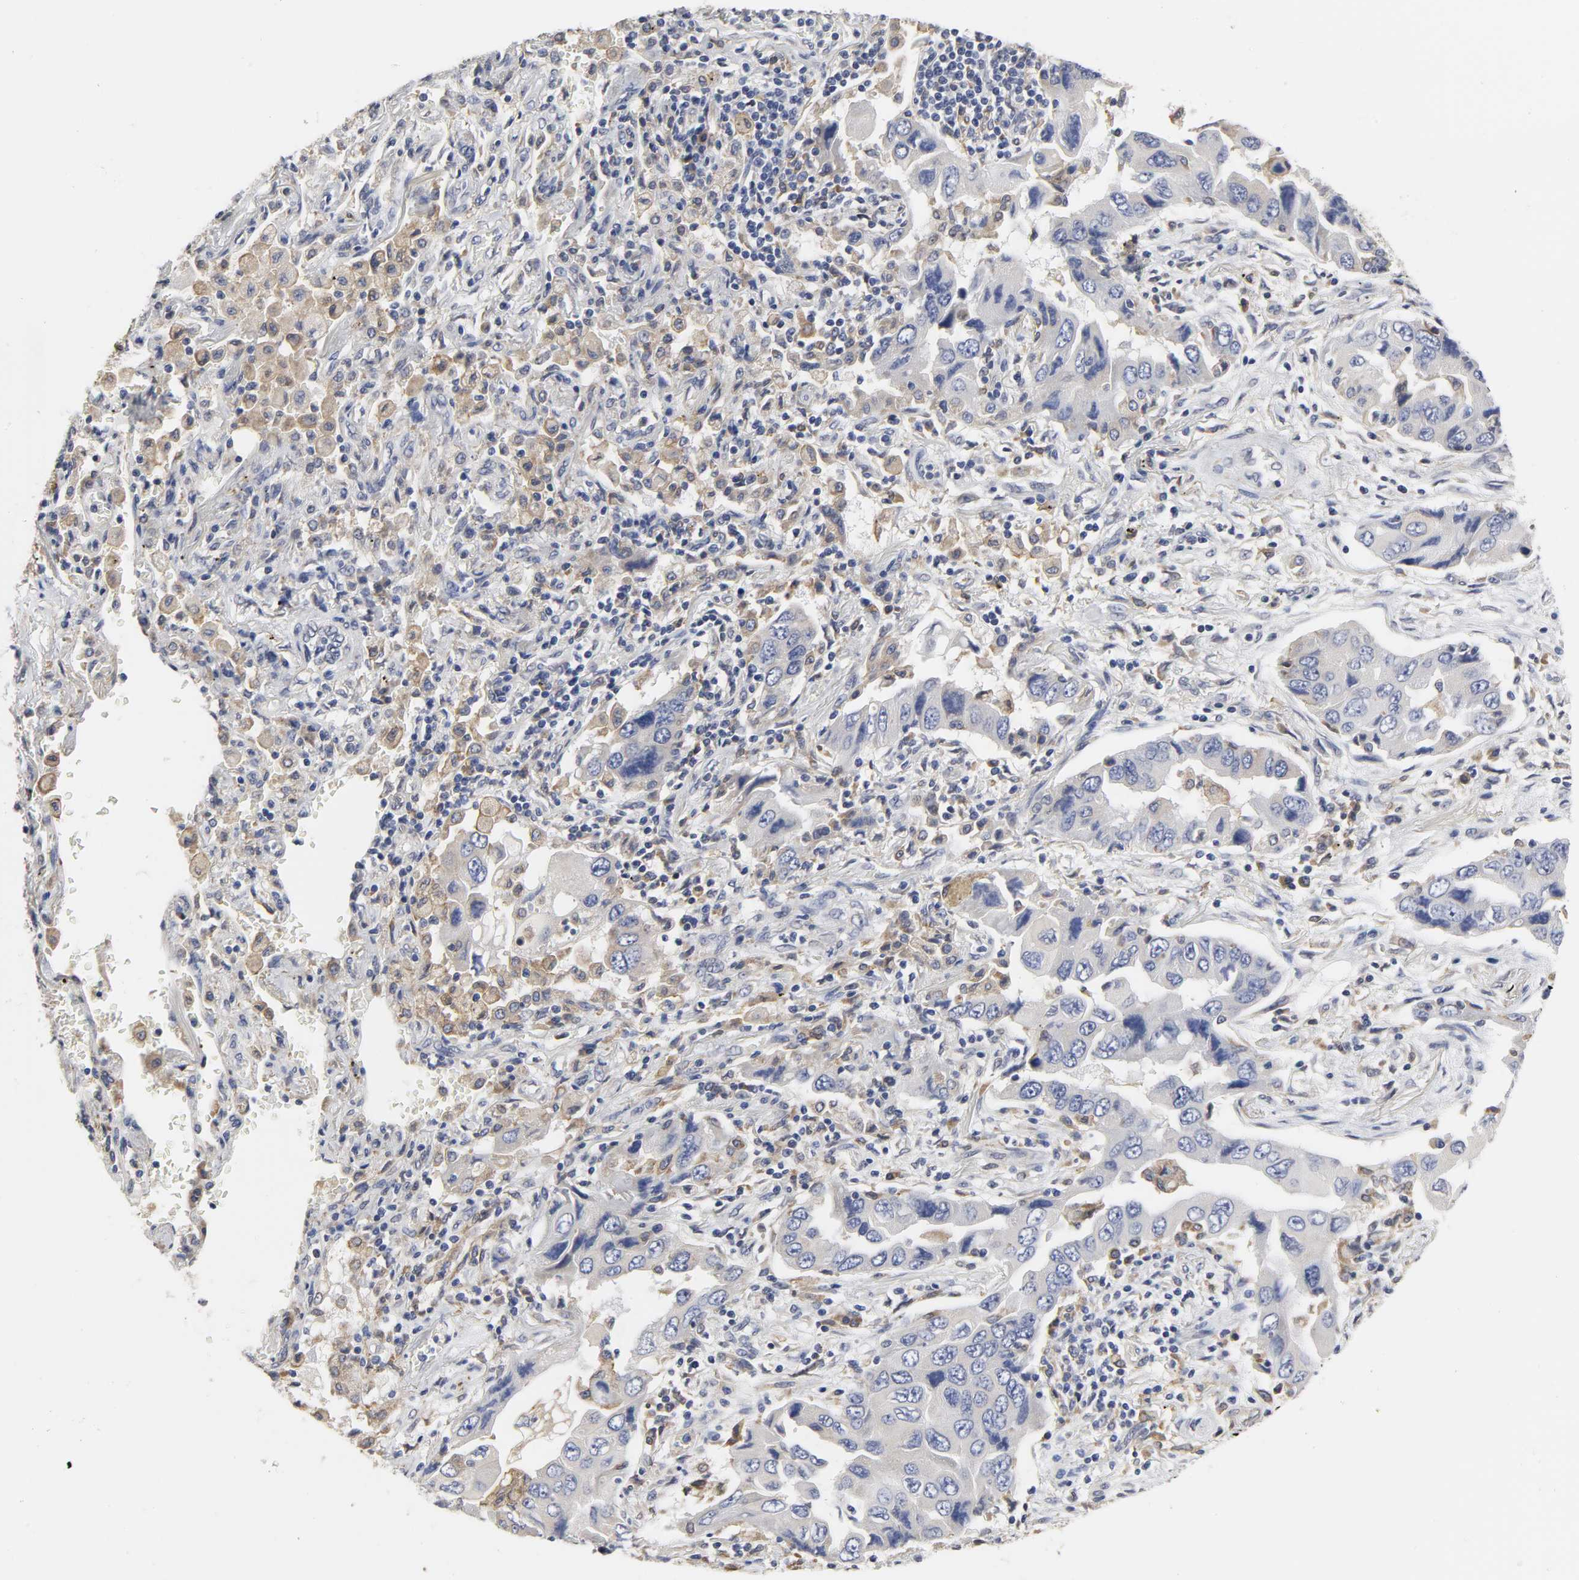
{"staining": {"intensity": "negative", "quantity": "none", "location": "none"}, "tissue": "lung cancer", "cell_type": "Tumor cells", "image_type": "cancer", "snomed": [{"axis": "morphology", "description": "Adenocarcinoma, NOS"}, {"axis": "topography", "description": "Lung"}], "caption": "Adenocarcinoma (lung) was stained to show a protein in brown. There is no significant positivity in tumor cells.", "gene": "HCK", "patient": {"sex": "female", "age": 65}}